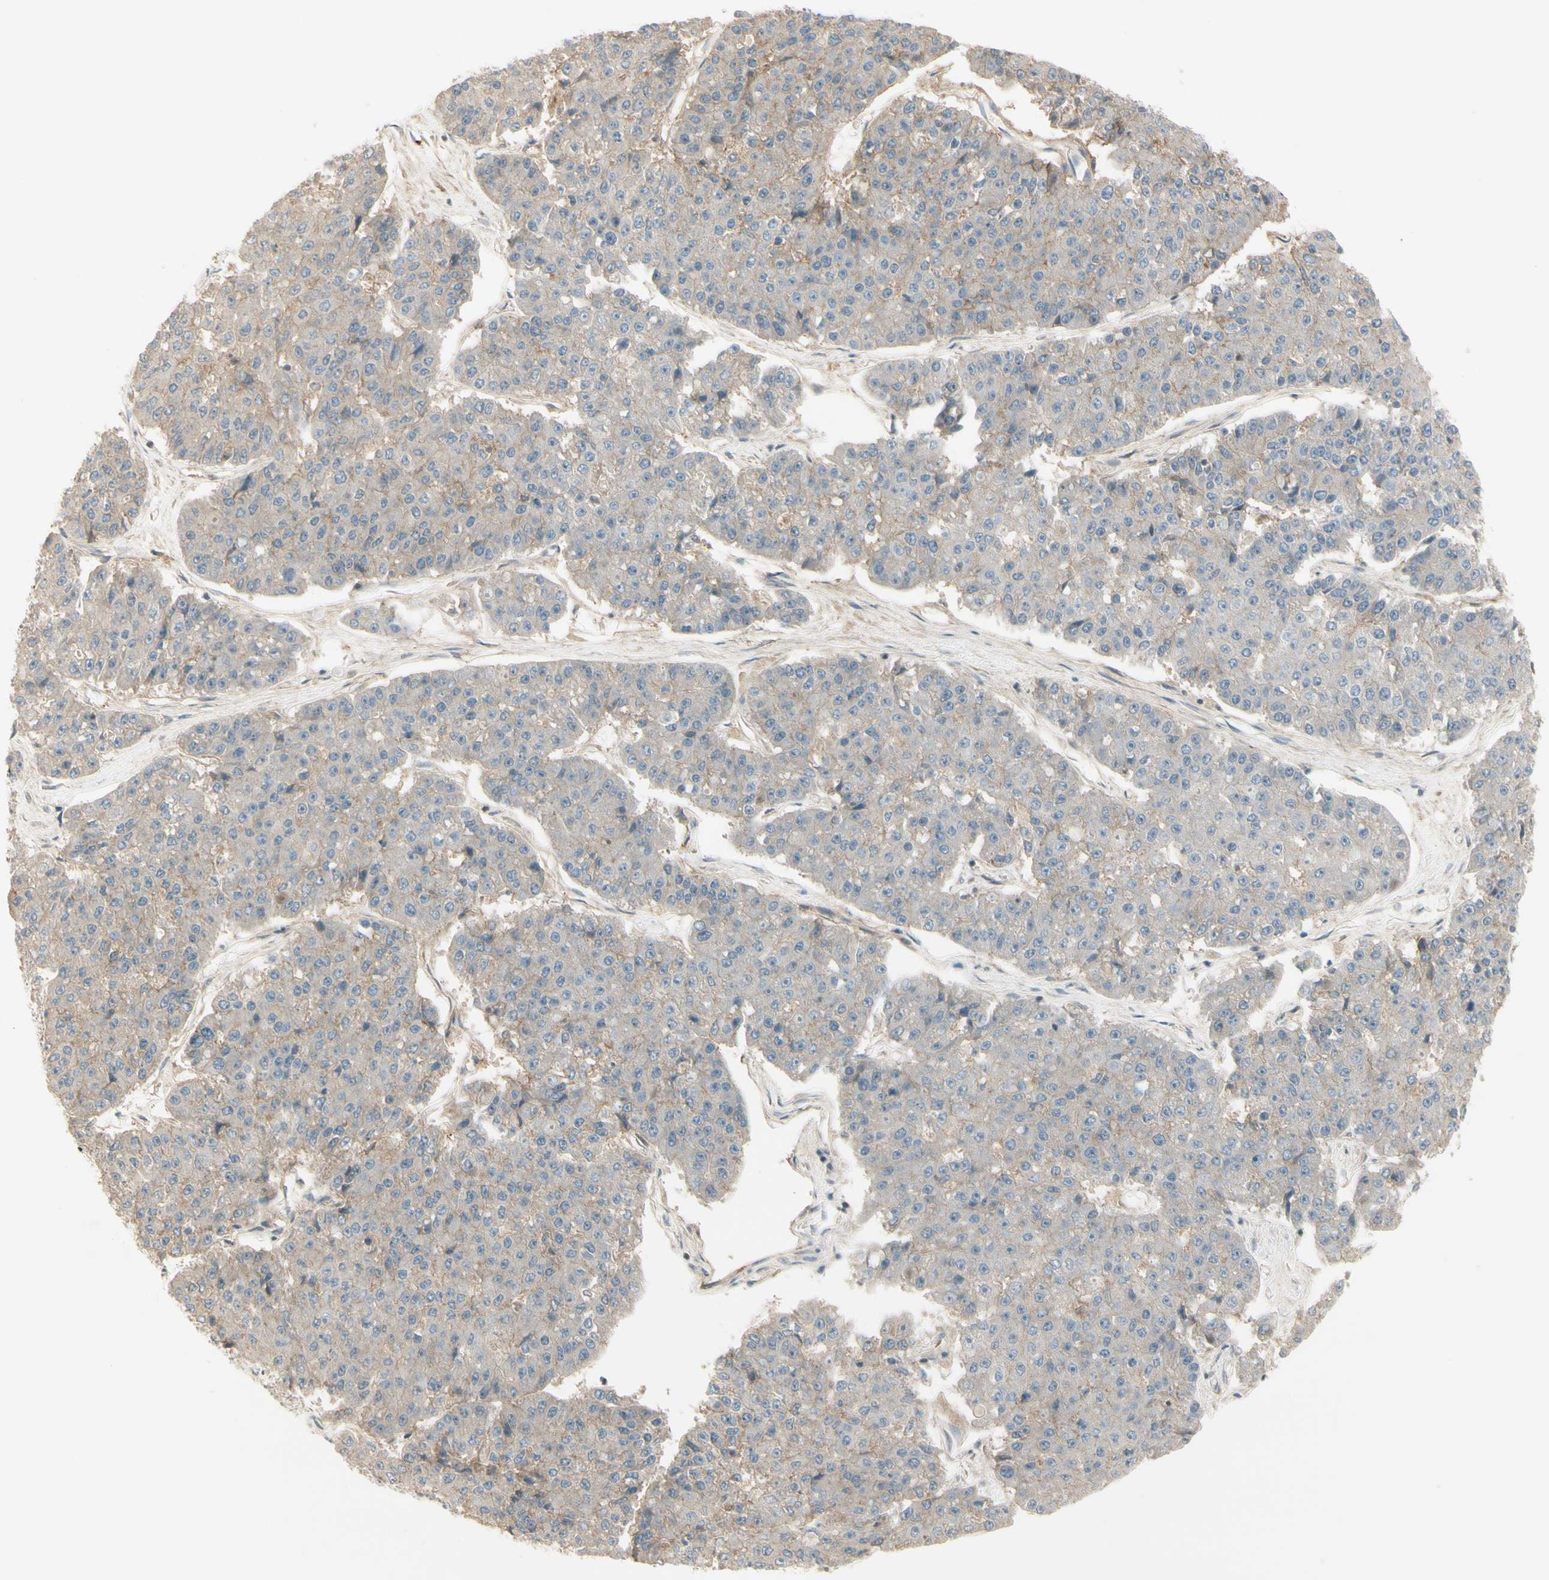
{"staining": {"intensity": "weak", "quantity": ">75%", "location": "cytoplasmic/membranous"}, "tissue": "pancreatic cancer", "cell_type": "Tumor cells", "image_type": "cancer", "snomed": [{"axis": "morphology", "description": "Adenocarcinoma, NOS"}, {"axis": "topography", "description": "Pancreas"}], "caption": "Approximately >75% of tumor cells in adenocarcinoma (pancreatic) show weak cytoplasmic/membranous protein expression as visualized by brown immunohistochemical staining.", "gene": "NFYA", "patient": {"sex": "male", "age": 50}}